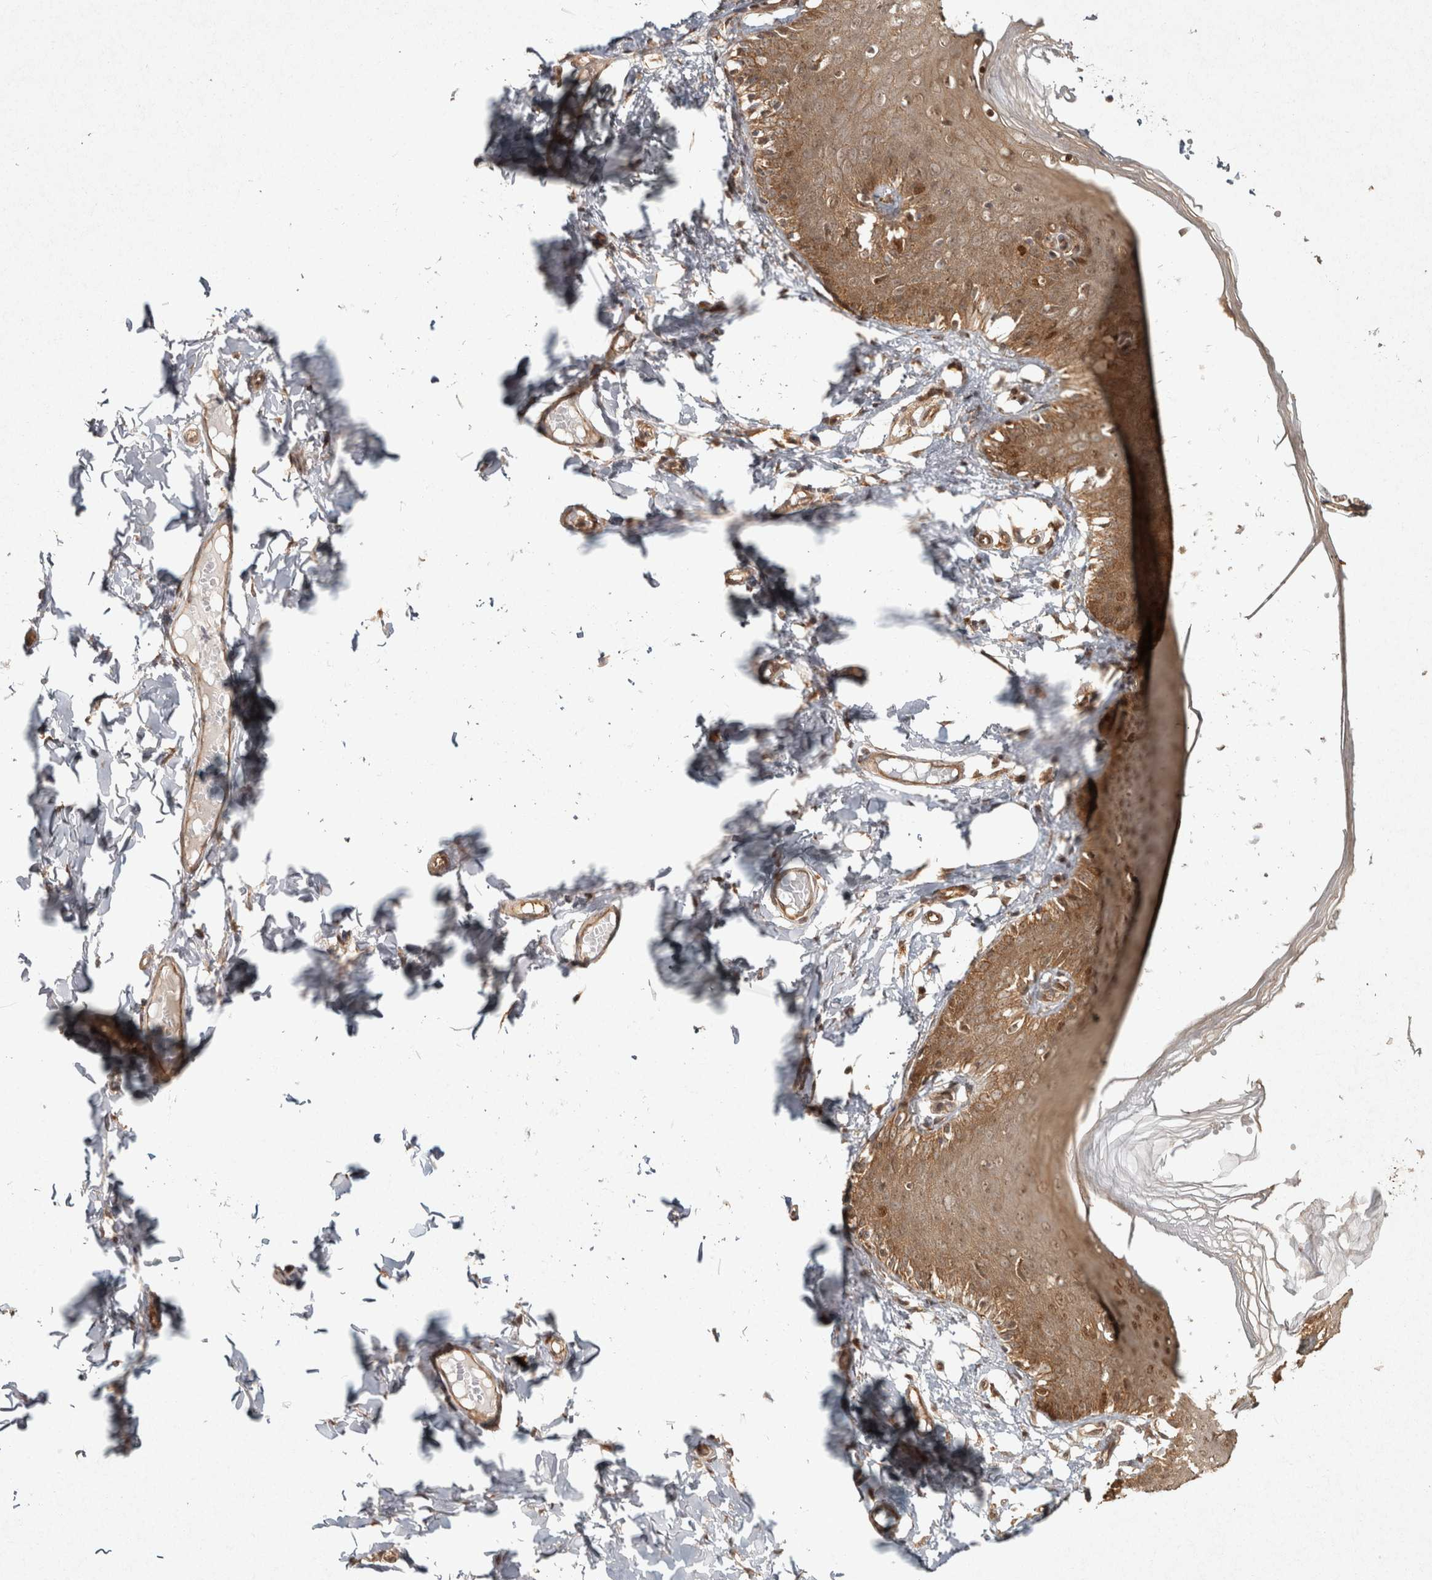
{"staining": {"intensity": "moderate", "quantity": ">75%", "location": "cytoplasmic/membranous"}, "tissue": "skin", "cell_type": "Epidermal cells", "image_type": "normal", "snomed": [{"axis": "morphology", "description": "Normal tissue, NOS"}, {"axis": "topography", "description": "Vulva"}], "caption": "Immunohistochemistry (IHC) (DAB (3,3'-diaminobenzidine)) staining of benign skin reveals moderate cytoplasmic/membranous protein staining in about >75% of epidermal cells. The protein of interest is stained brown, and the nuclei are stained in blue (DAB (3,3'-diaminobenzidine) IHC with brightfield microscopy, high magnification).", "gene": "CAMSAP2", "patient": {"sex": "female", "age": 66}}